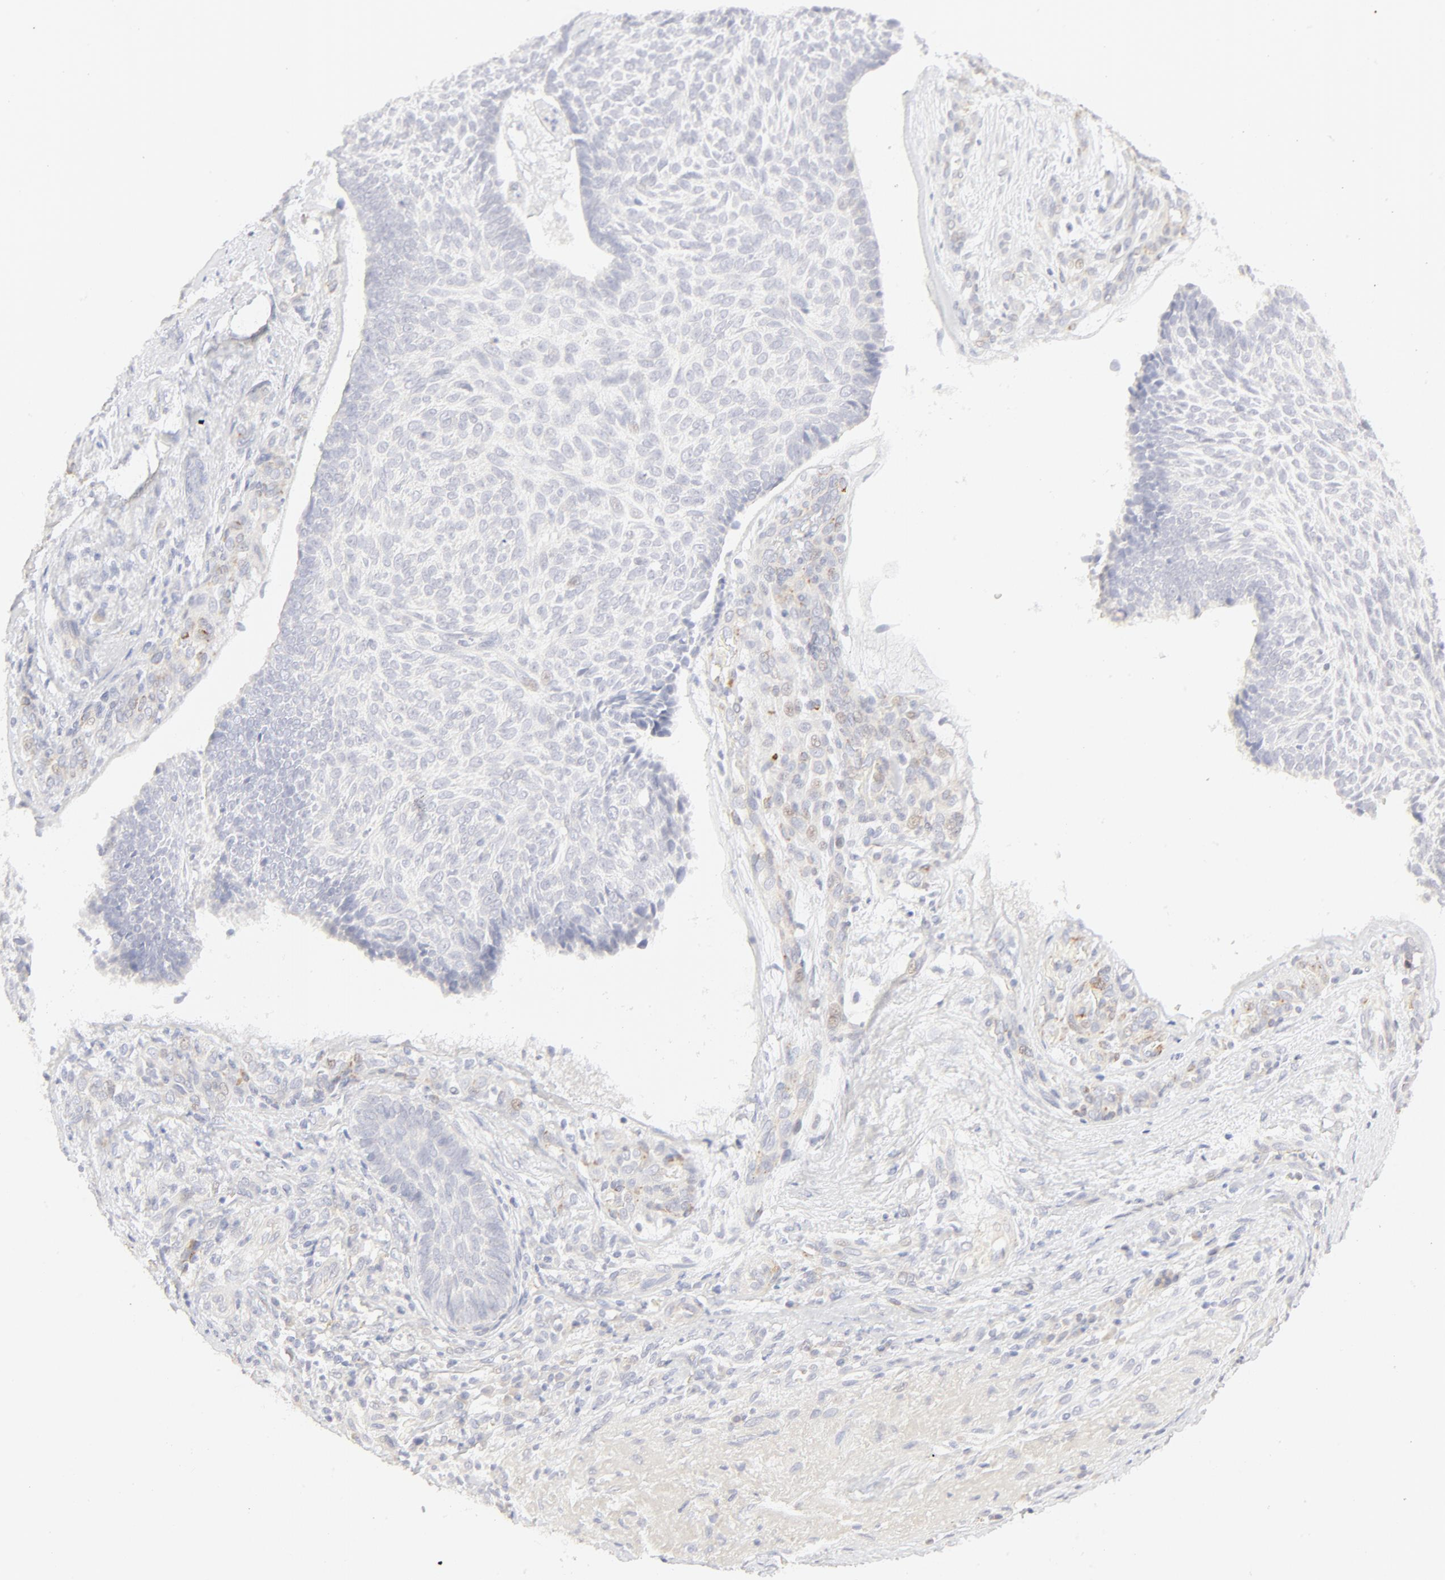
{"staining": {"intensity": "negative", "quantity": "none", "location": "none"}, "tissue": "skin cancer", "cell_type": "Tumor cells", "image_type": "cancer", "snomed": [{"axis": "morphology", "description": "Basal cell carcinoma"}, {"axis": "topography", "description": "Skin"}], "caption": "Human skin basal cell carcinoma stained for a protein using immunohistochemistry (IHC) displays no staining in tumor cells.", "gene": "NKX2-2", "patient": {"sex": "male", "age": 72}}